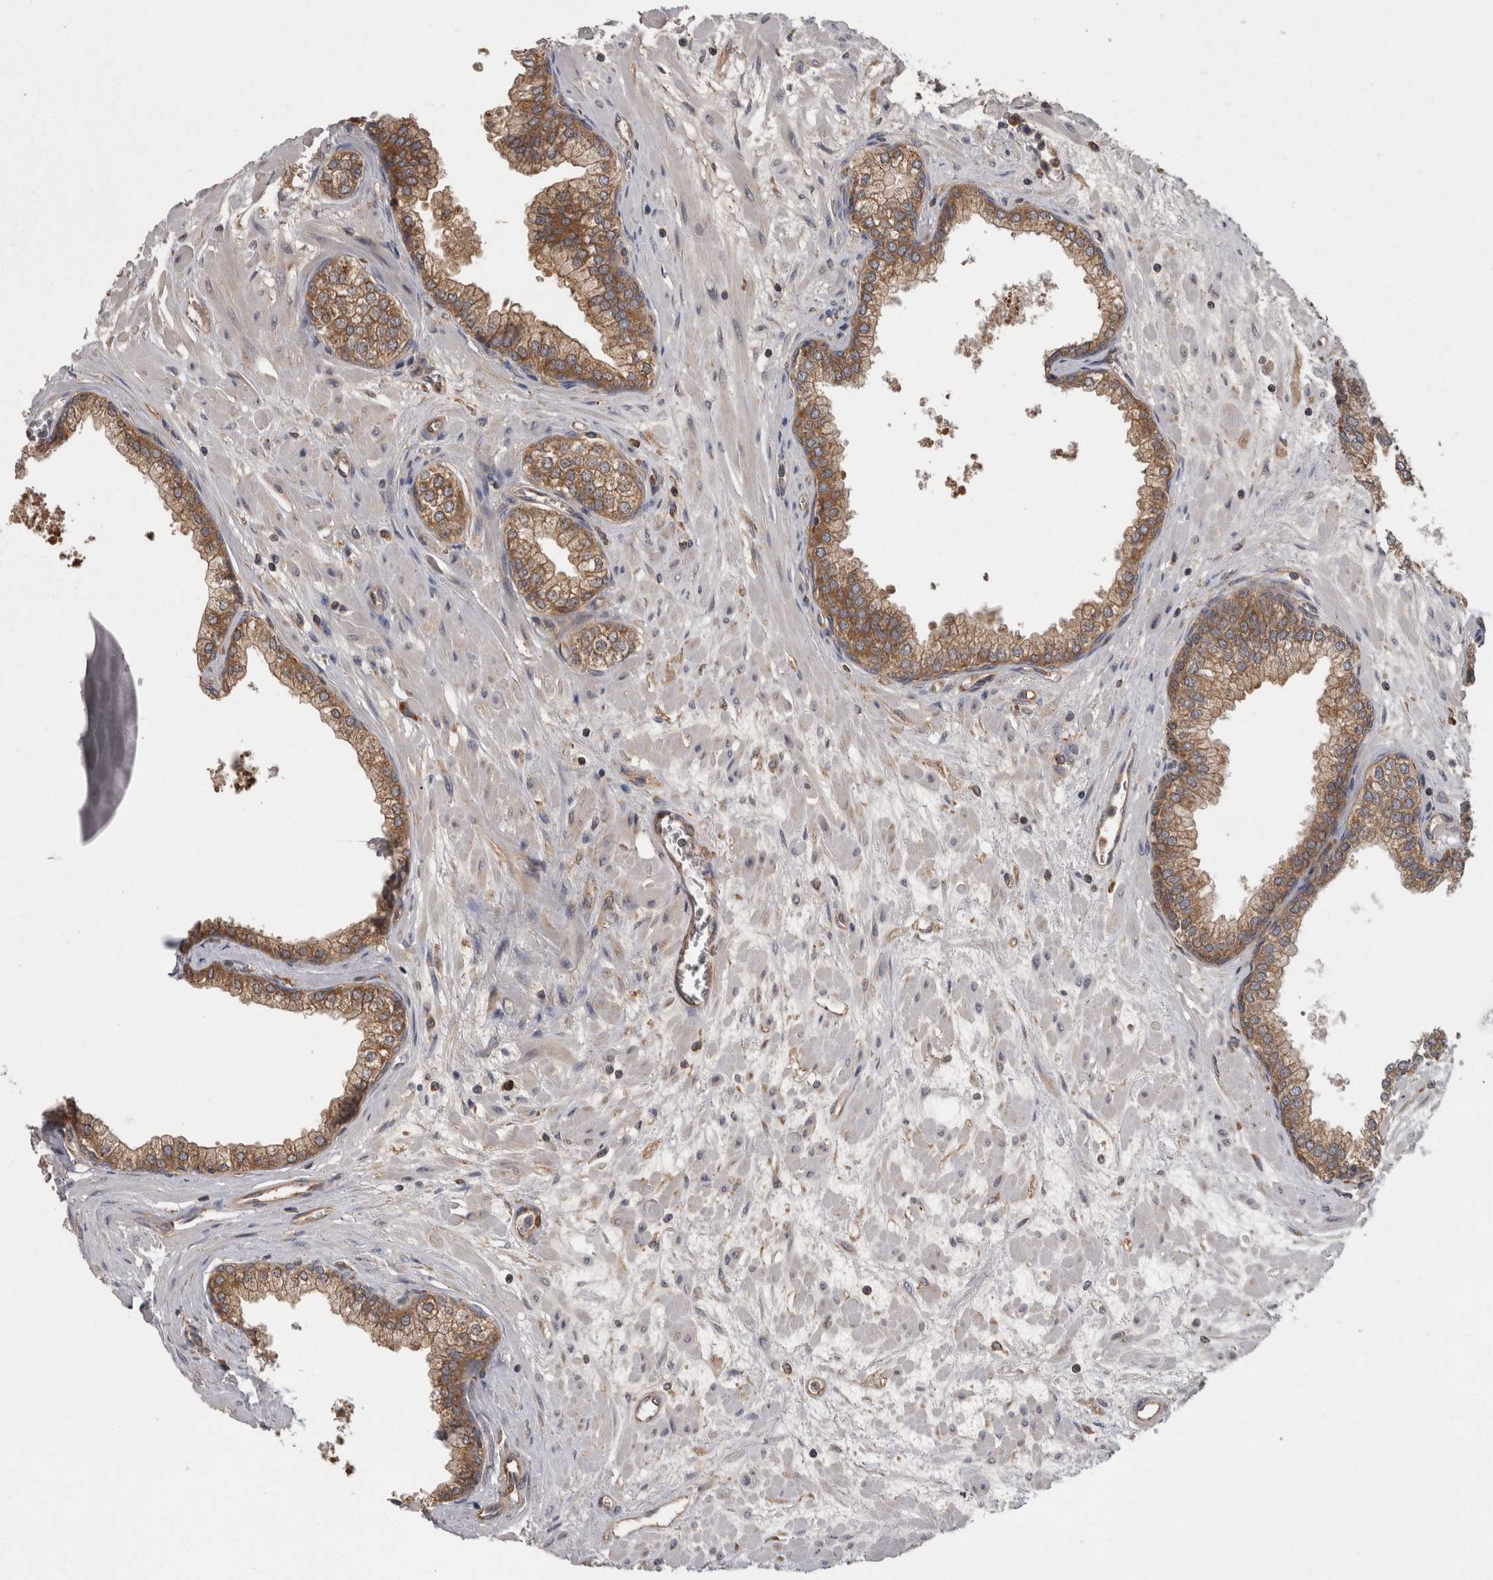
{"staining": {"intensity": "moderate", "quantity": ">75%", "location": "cytoplasmic/membranous"}, "tissue": "prostate", "cell_type": "Glandular cells", "image_type": "normal", "snomed": [{"axis": "morphology", "description": "Normal tissue, NOS"}, {"axis": "morphology", "description": "Urothelial carcinoma, Low grade"}, {"axis": "topography", "description": "Urinary bladder"}, {"axis": "topography", "description": "Prostate"}], "caption": "Glandular cells exhibit medium levels of moderate cytoplasmic/membranous positivity in about >75% of cells in unremarkable human prostate.", "gene": "SMCR8", "patient": {"sex": "male", "age": 60}}